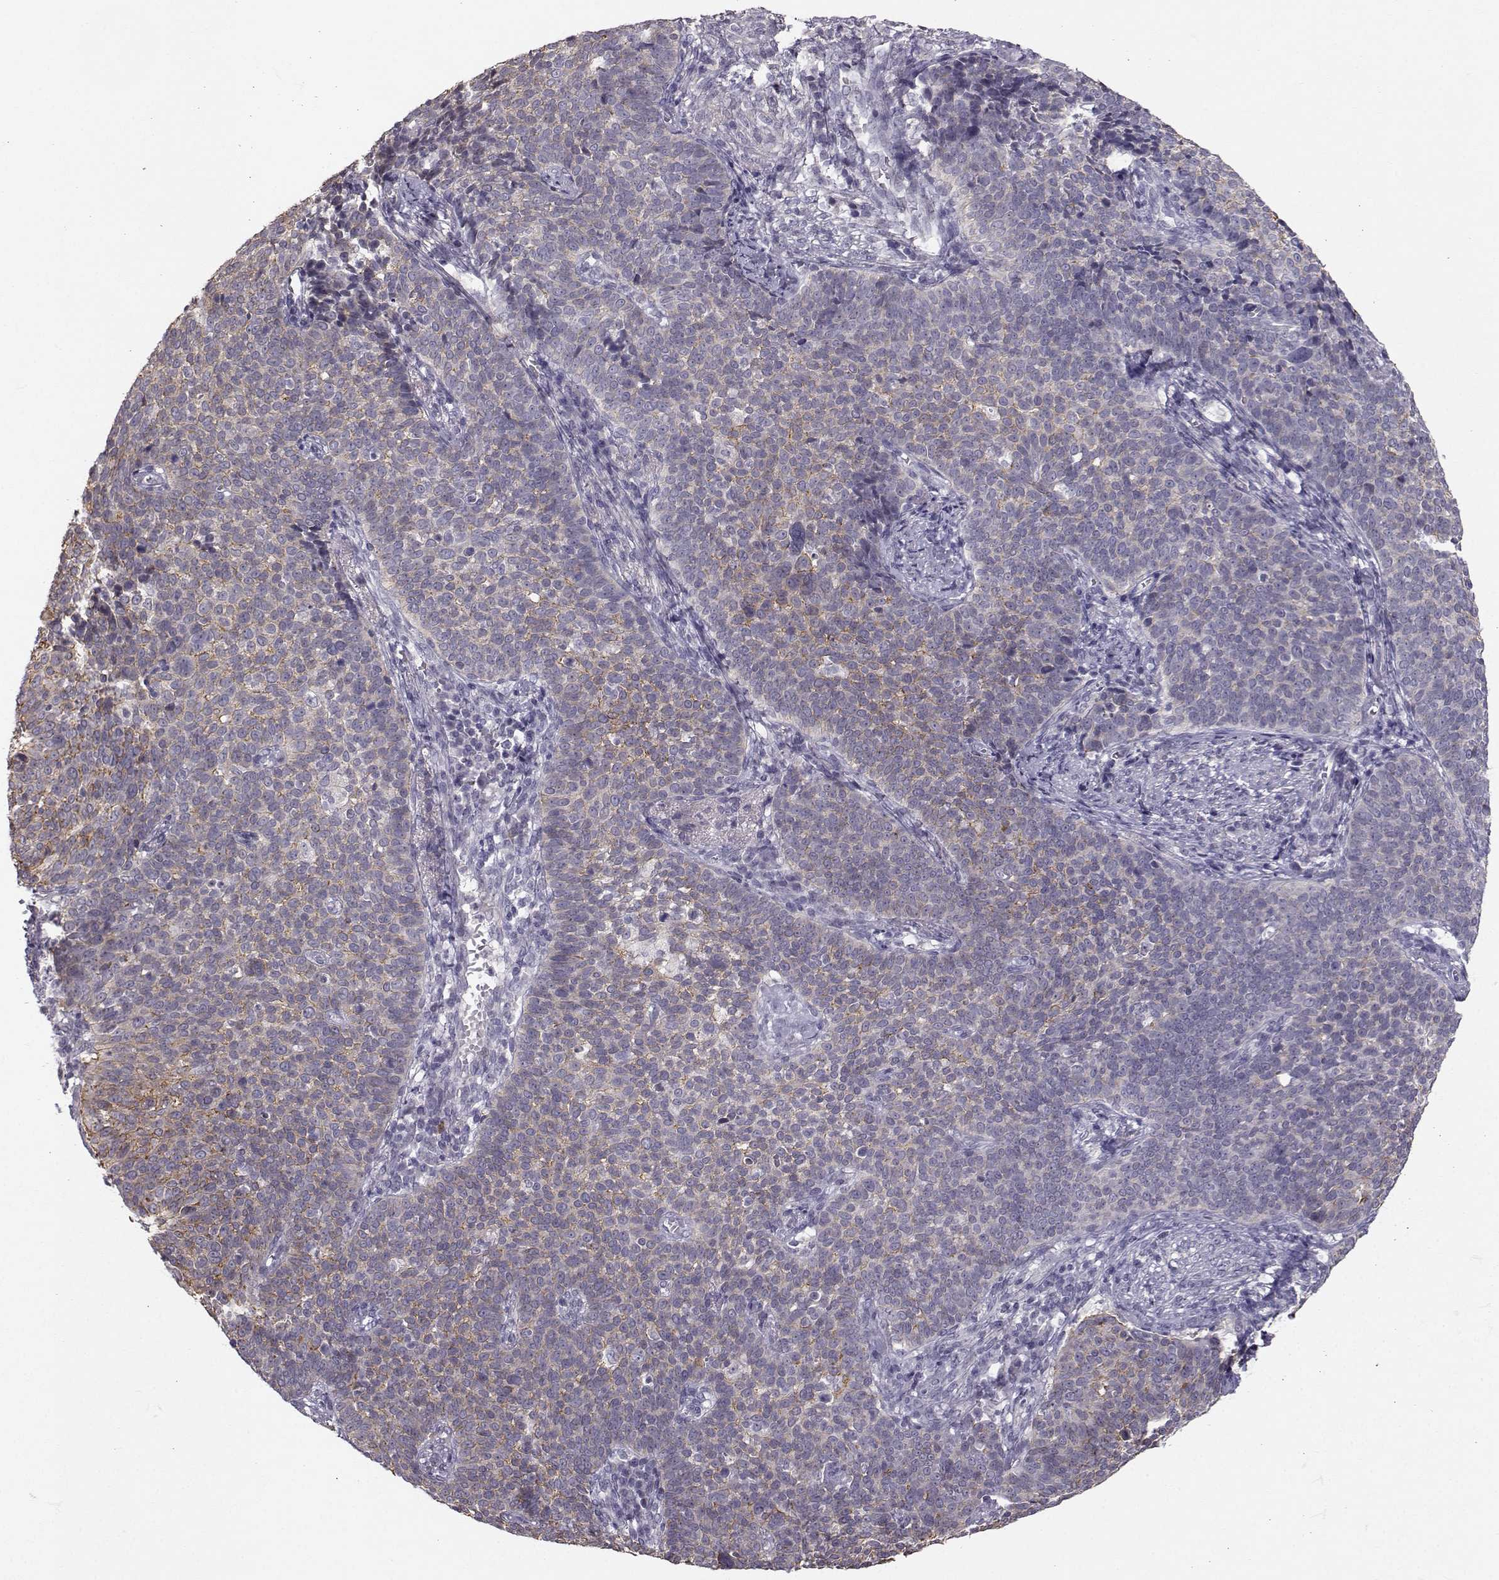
{"staining": {"intensity": "strong", "quantity": "25%-75%", "location": "cytoplasmic/membranous"}, "tissue": "cervical cancer", "cell_type": "Tumor cells", "image_type": "cancer", "snomed": [{"axis": "morphology", "description": "Squamous cell carcinoma, NOS"}, {"axis": "topography", "description": "Cervix"}], "caption": "Immunohistochemical staining of human cervical cancer displays high levels of strong cytoplasmic/membranous positivity in approximately 25%-75% of tumor cells.", "gene": "ZNF185", "patient": {"sex": "female", "age": 39}}